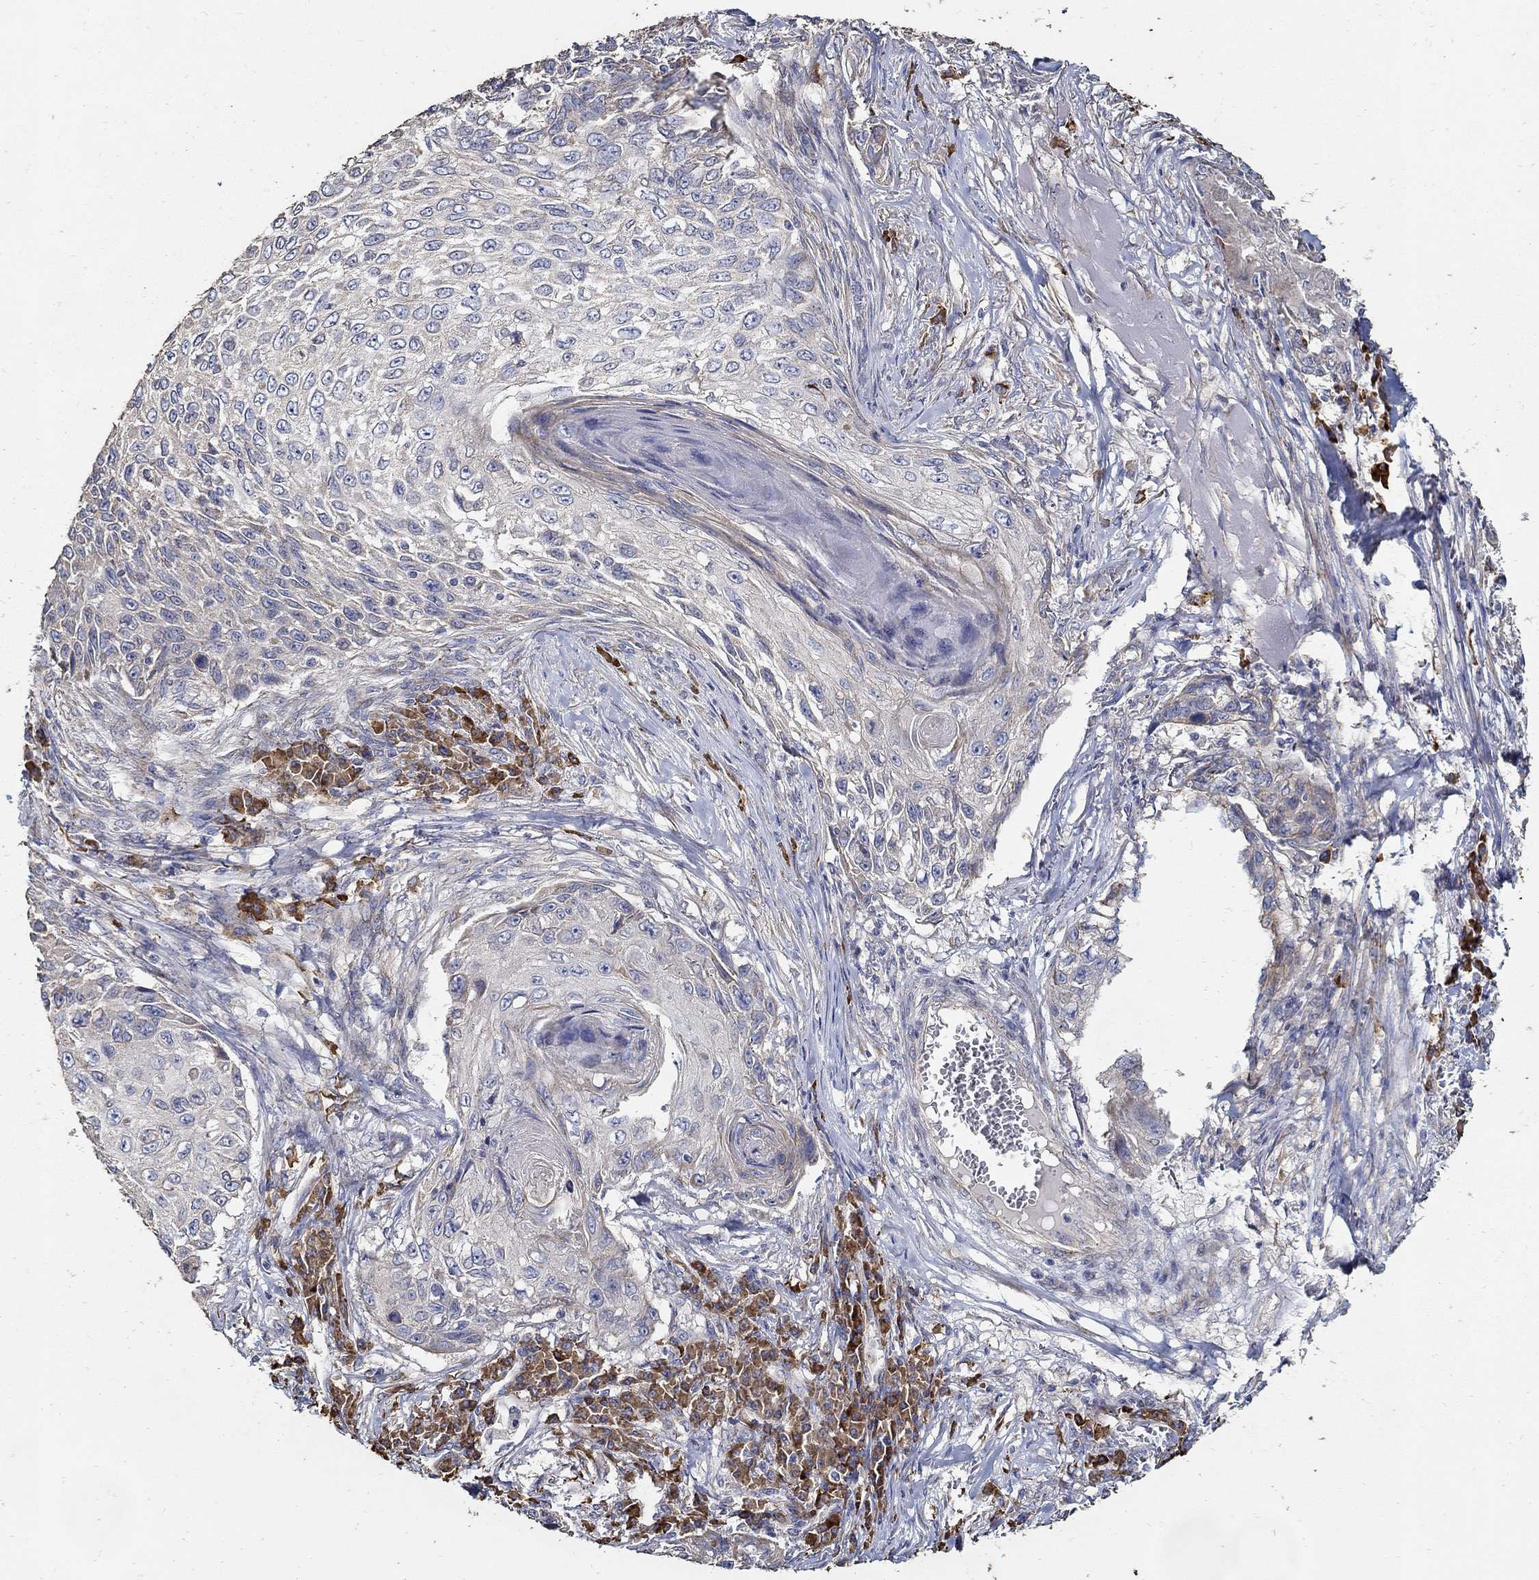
{"staining": {"intensity": "negative", "quantity": "none", "location": "none"}, "tissue": "skin cancer", "cell_type": "Tumor cells", "image_type": "cancer", "snomed": [{"axis": "morphology", "description": "Squamous cell carcinoma, NOS"}, {"axis": "topography", "description": "Skin"}], "caption": "Skin cancer (squamous cell carcinoma) was stained to show a protein in brown. There is no significant expression in tumor cells. Brightfield microscopy of immunohistochemistry (IHC) stained with DAB (brown) and hematoxylin (blue), captured at high magnification.", "gene": "EMILIN3", "patient": {"sex": "male", "age": 92}}